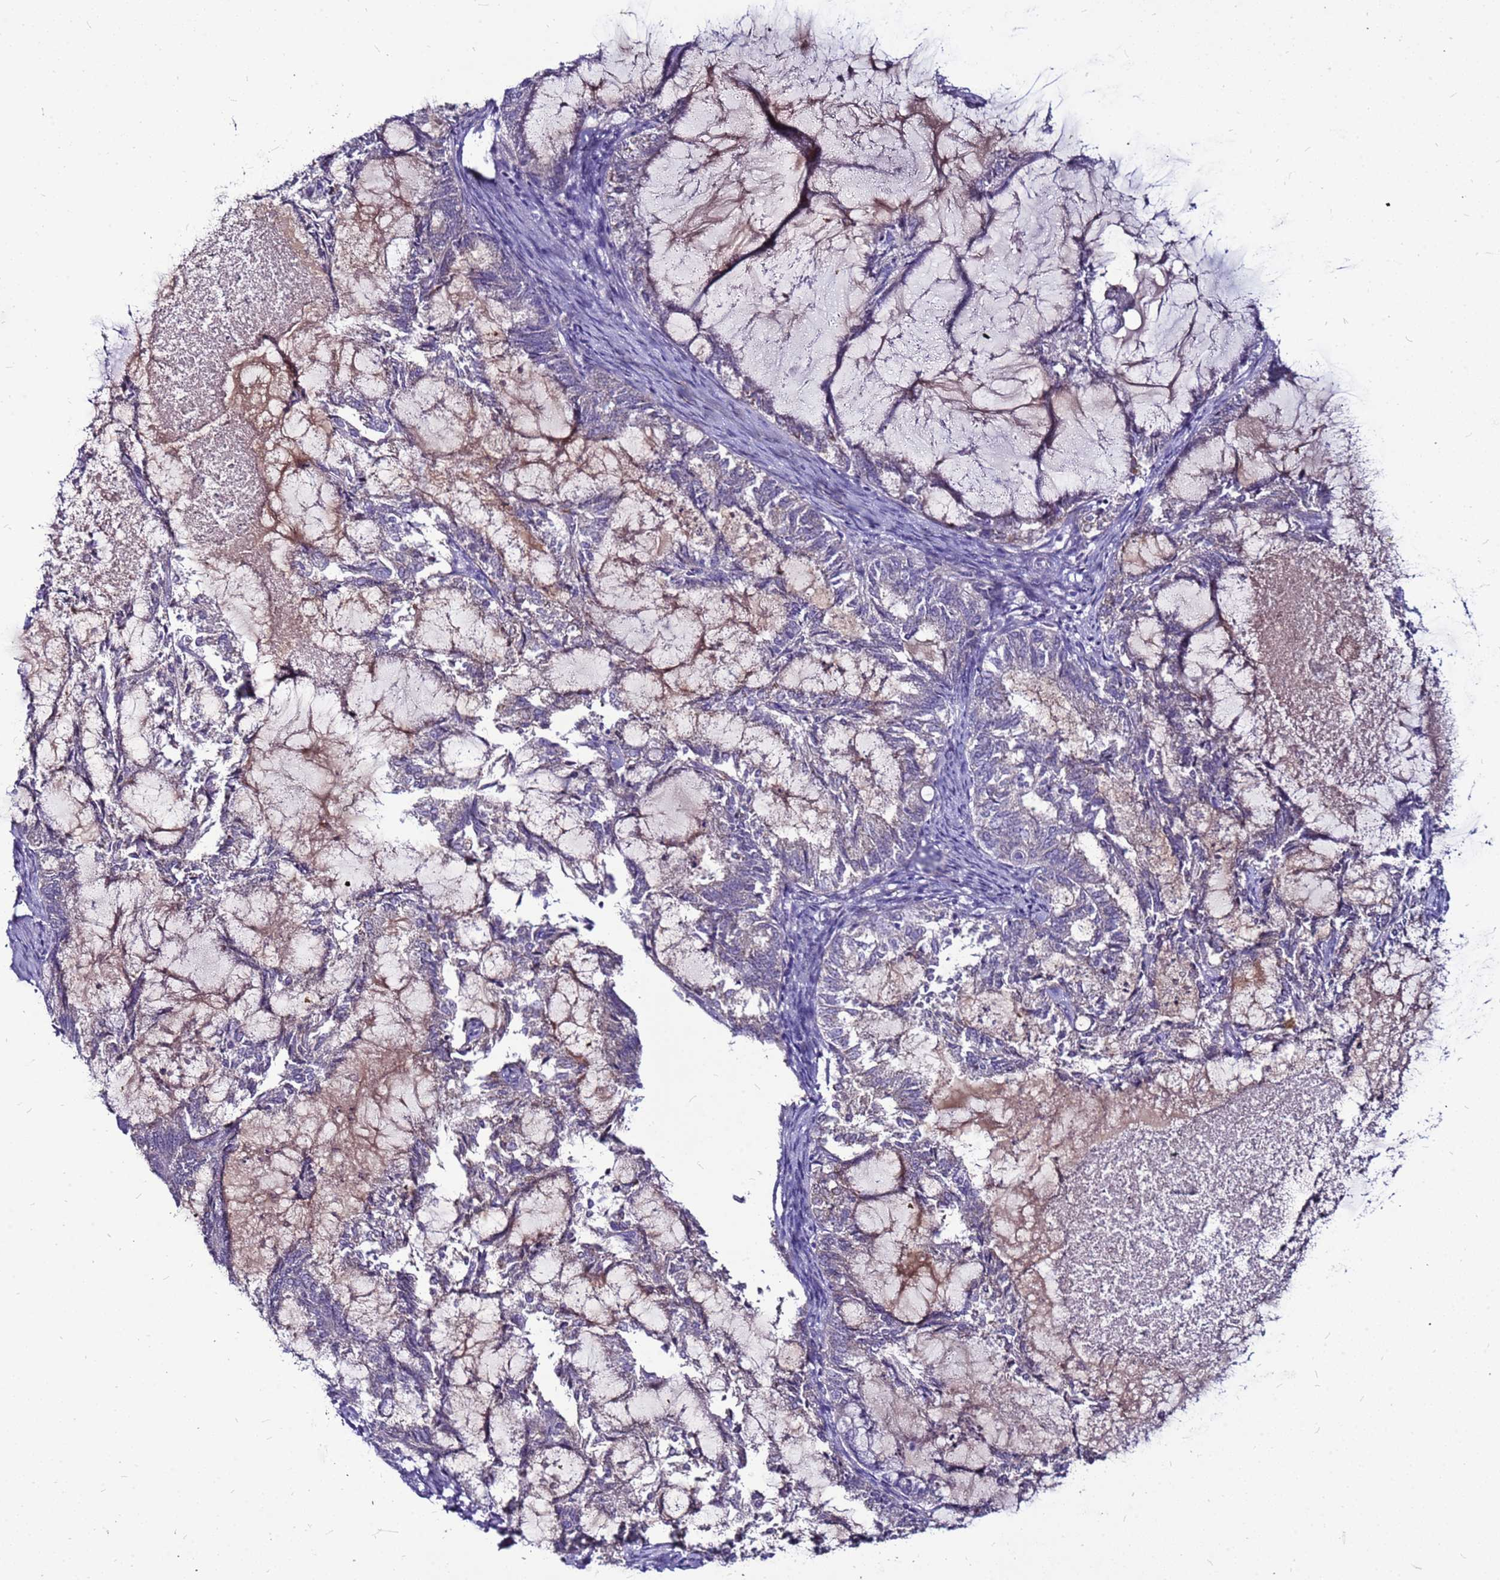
{"staining": {"intensity": "negative", "quantity": "none", "location": "none"}, "tissue": "endometrial cancer", "cell_type": "Tumor cells", "image_type": "cancer", "snomed": [{"axis": "morphology", "description": "Adenocarcinoma, NOS"}, {"axis": "topography", "description": "Endometrium"}], "caption": "This is a histopathology image of immunohistochemistry staining of adenocarcinoma (endometrial), which shows no staining in tumor cells.", "gene": "SLC44A3", "patient": {"sex": "female", "age": 86}}